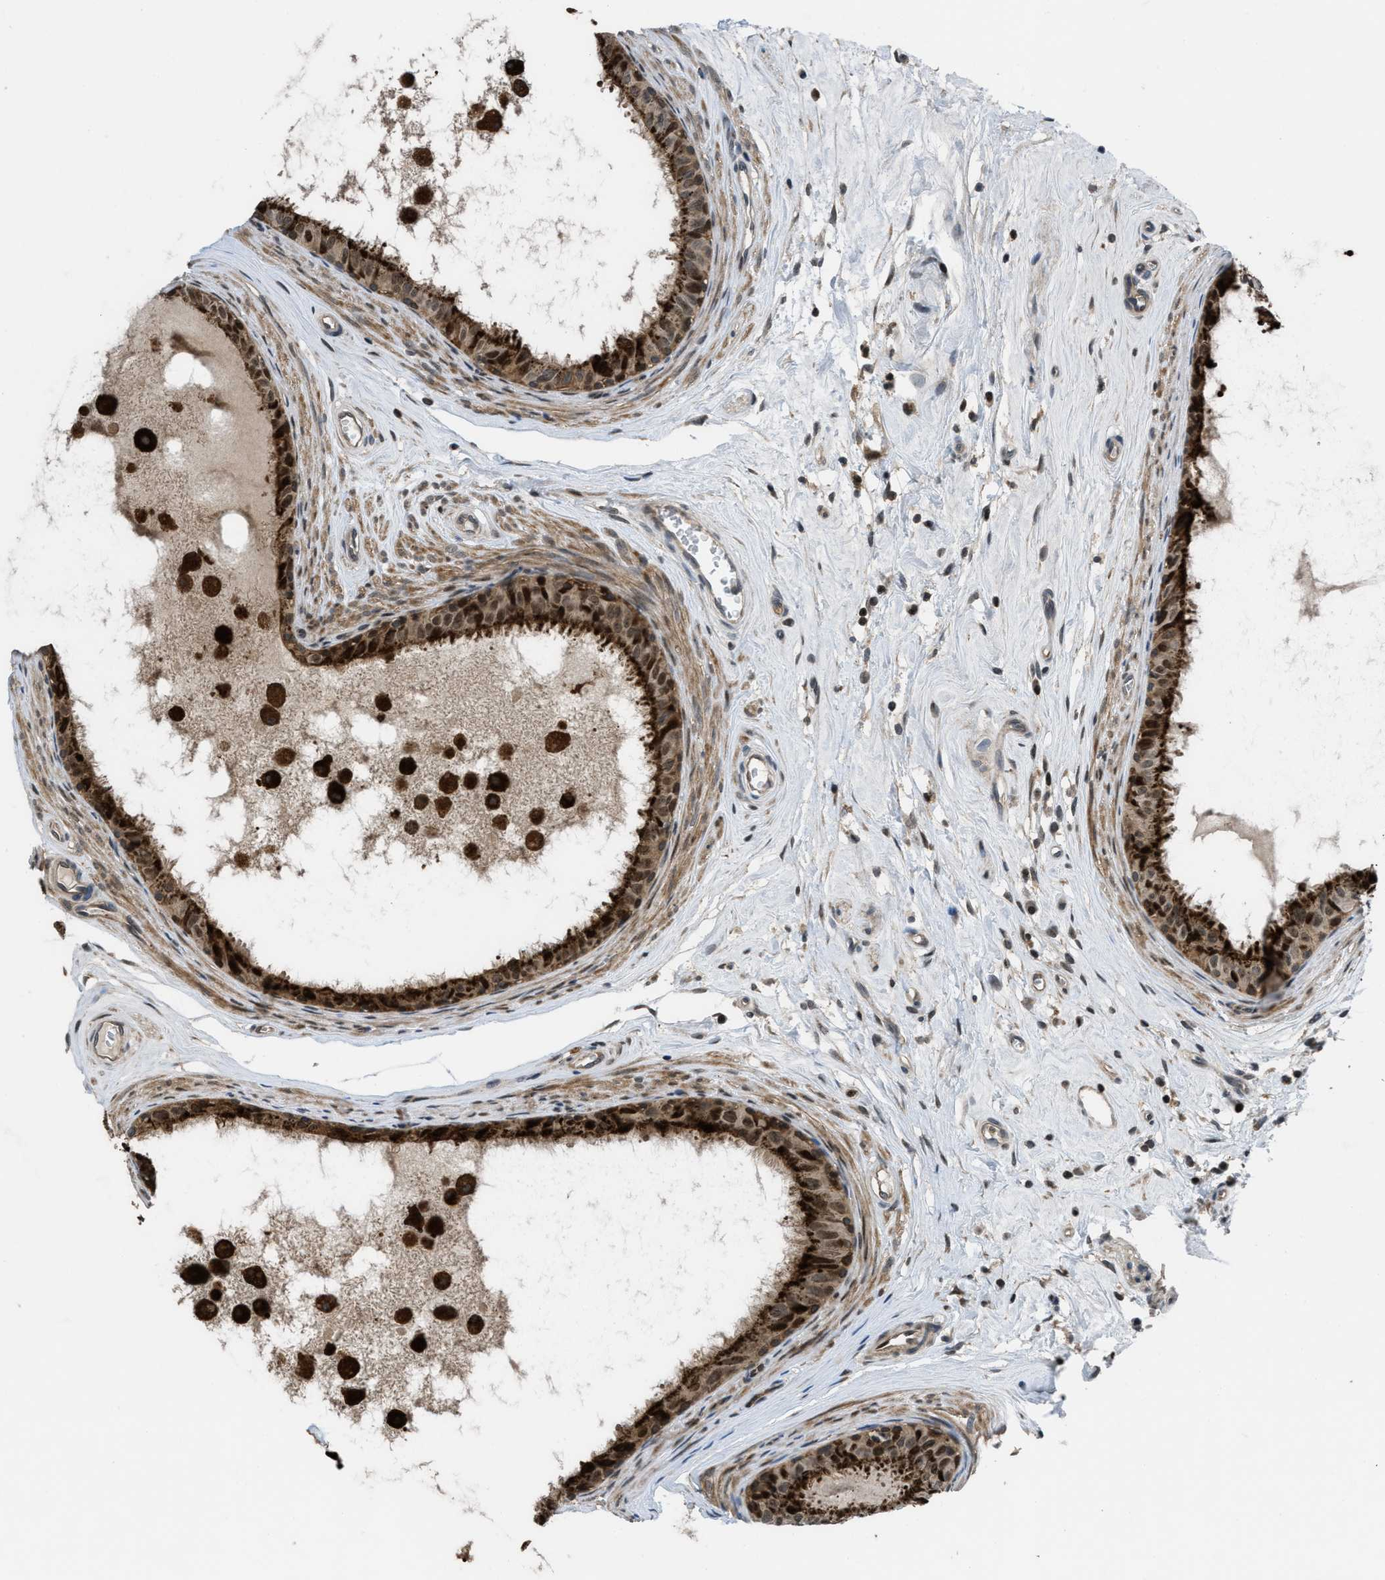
{"staining": {"intensity": "strong", "quantity": ">75%", "location": "cytoplasmic/membranous,nuclear"}, "tissue": "epididymis", "cell_type": "Glandular cells", "image_type": "normal", "snomed": [{"axis": "morphology", "description": "Normal tissue, NOS"}, {"axis": "morphology", "description": "Inflammation, NOS"}, {"axis": "topography", "description": "Epididymis"}], "caption": "Protein expression analysis of unremarkable epididymis exhibits strong cytoplasmic/membranous,nuclear positivity in about >75% of glandular cells. (IHC, brightfield microscopy, high magnification).", "gene": "CTBS", "patient": {"sex": "male", "age": 85}}